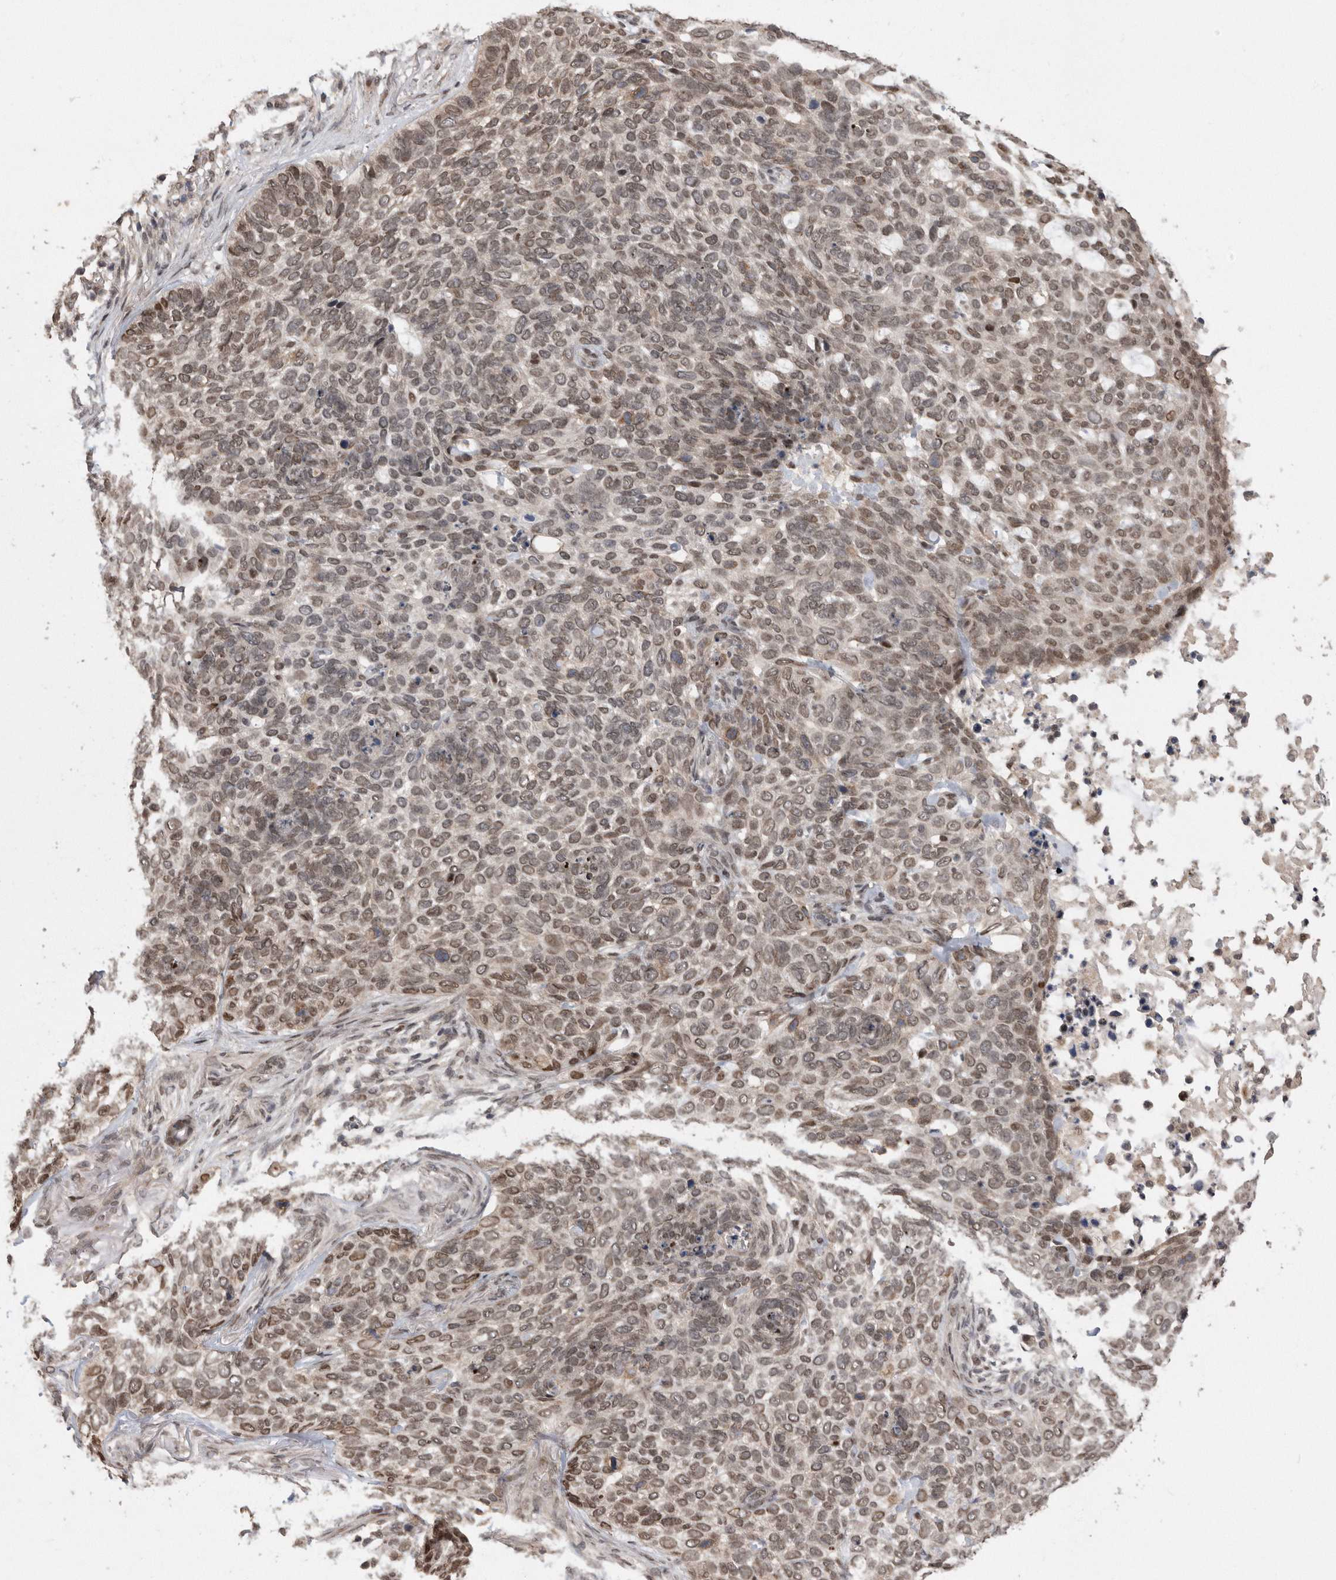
{"staining": {"intensity": "moderate", "quantity": "25%-75%", "location": "nuclear"}, "tissue": "skin cancer", "cell_type": "Tumor cells", "image_type": "cancer", "snomed": [{"axis": "morphology", "description": "Basal cell carcinoma"}, {"axis": "topography", "description": "Skin"}], "caption": "A medium amount of moderate nuclear positivity is appreciated in about 25%-75% of tumor cells in basal cell carcinoma (skin) tissue.", "gene": "TDRD3", "patient": {"sex": "female", "age": 64}}